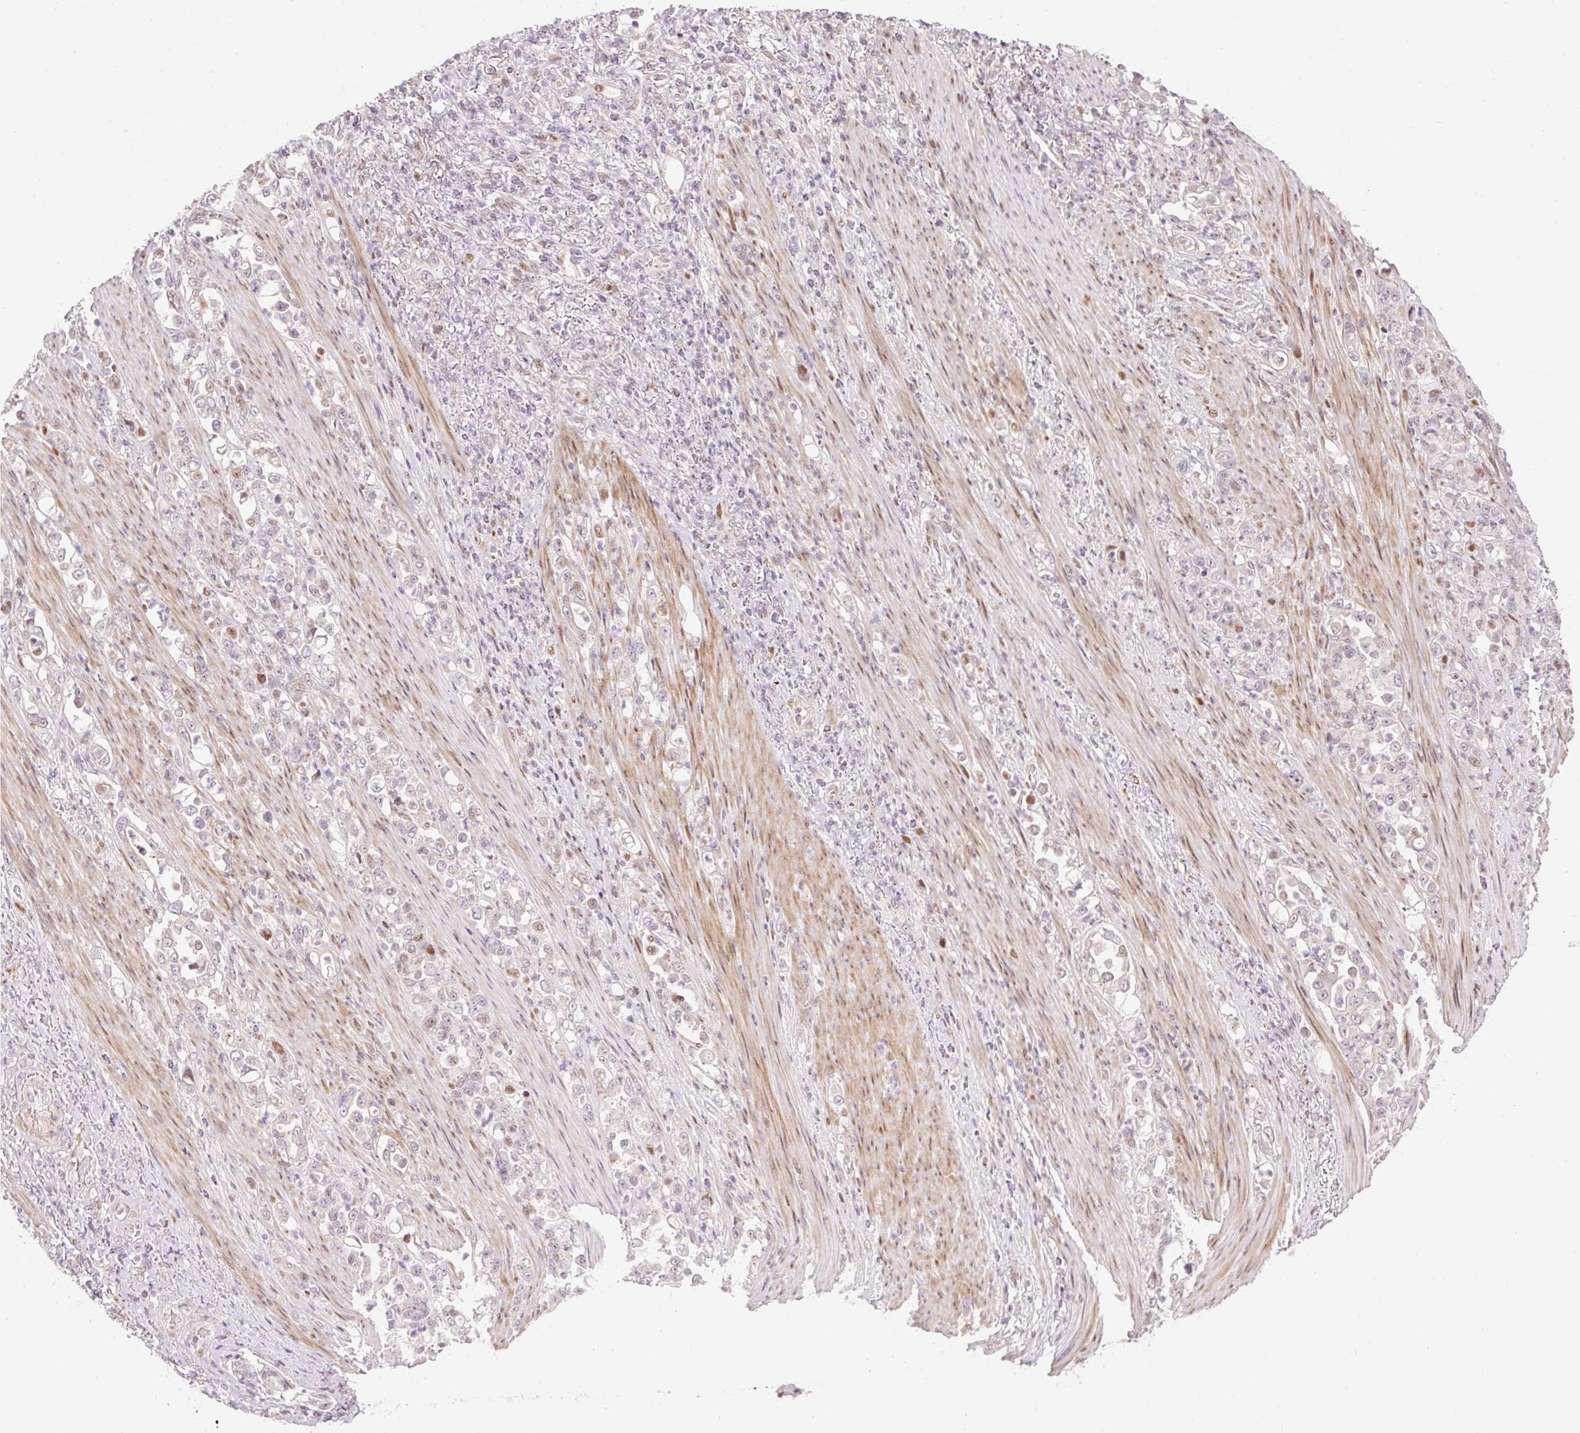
{"staining": {"intensity": "negative", "quantity": "none", "location": "none"}, "tissue": "stomach cancer", "cell_type": "Tumor cells", "image_type": "cancer", "snomed": [{"axis": "morphology", "description": "Normal tissue, NOS"}, {"axis": "morphology", "description": "Adenocarcinoma, NOS"}, {"axis": "topography", "description": "Stomach"}], "caption": "A histopathology image of adenocarcinoma (stomach) stained for a protein shows no brown staining in tumor cells.", "gene": "RIPPLY3", "patient": {"sex": "female", "age": 79}}